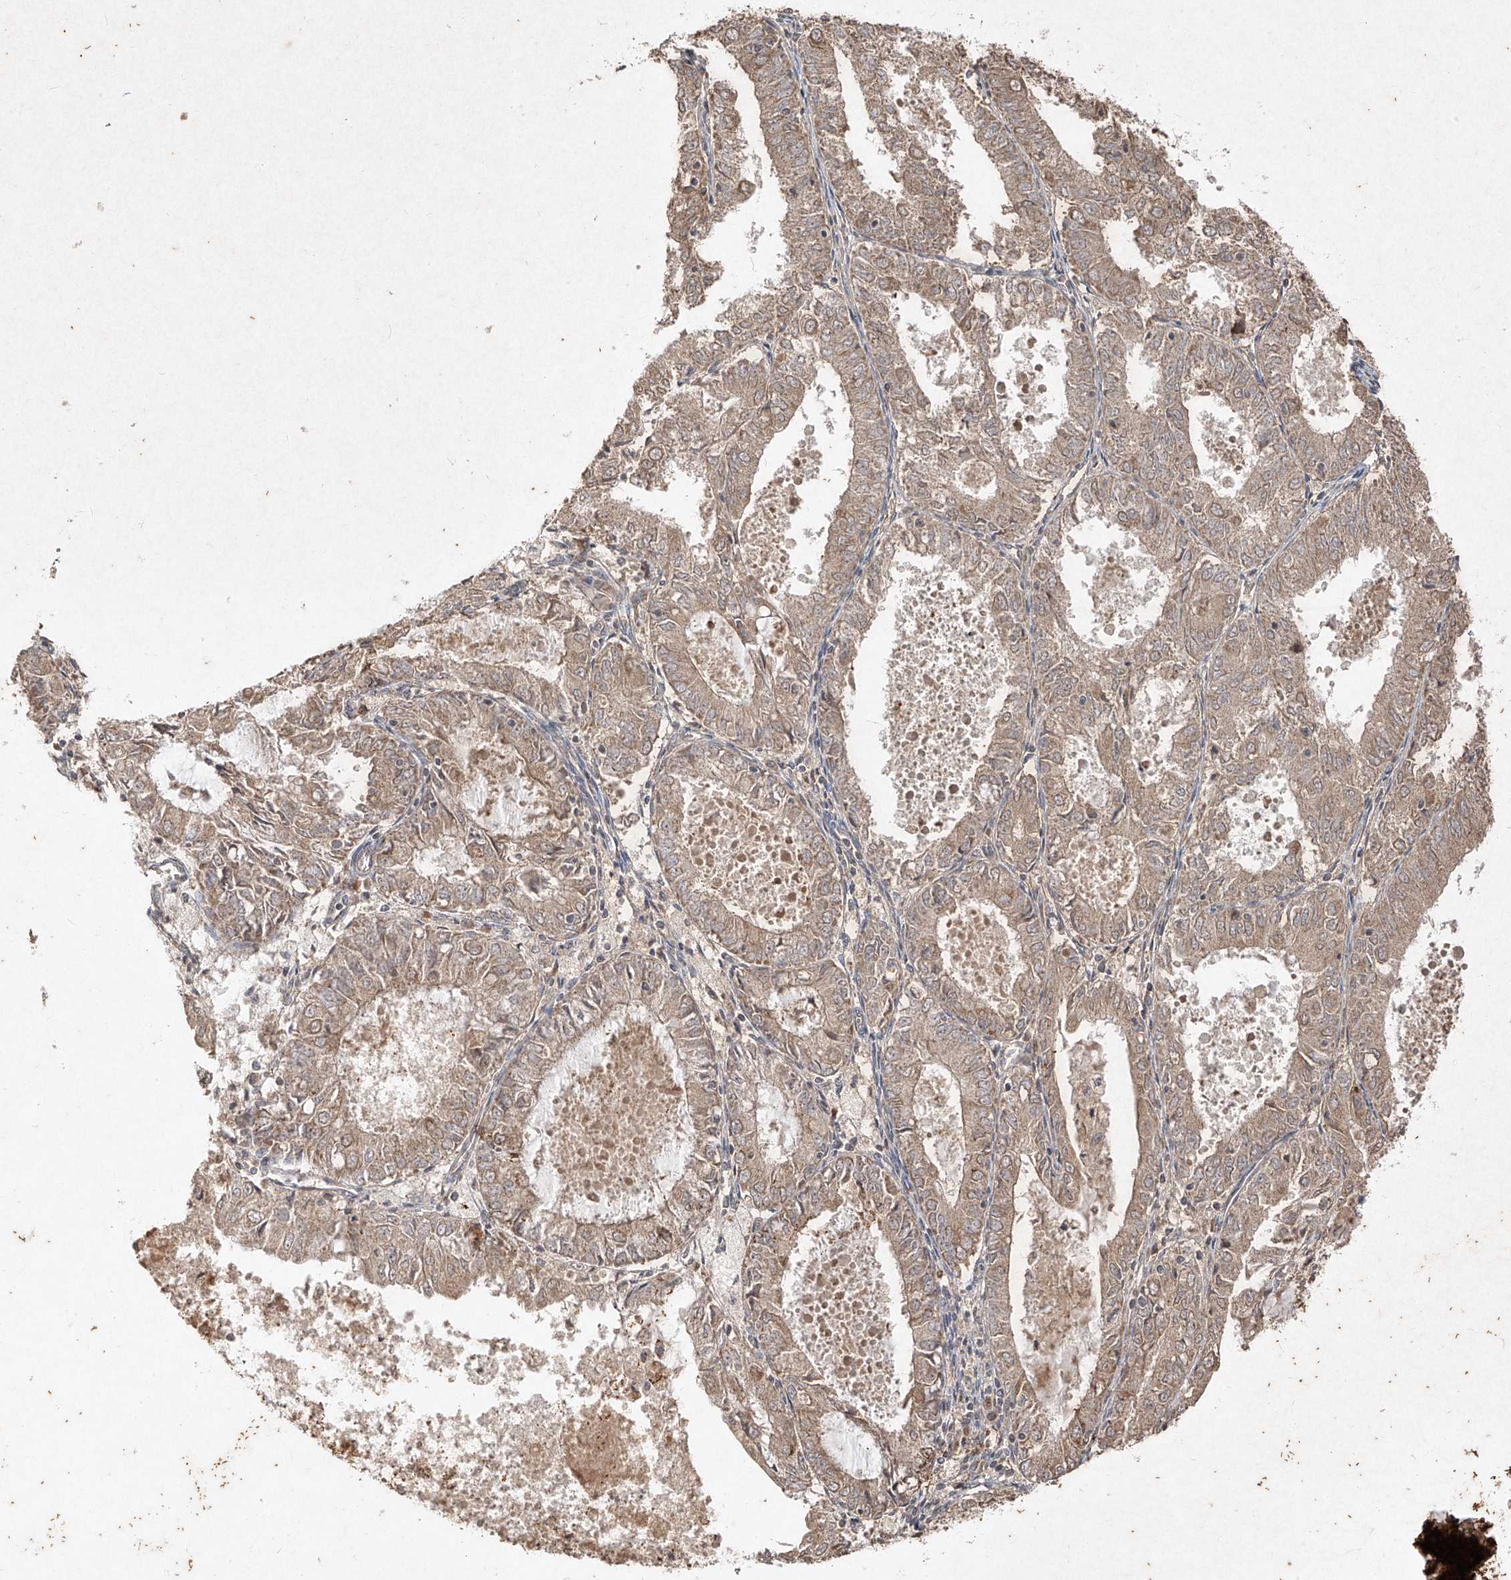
{"staining": {"intensity": "moderate", "quantity": ">75%", "location": "cytoplasmic/membranous"}, "tissue": "endometrial cancer", "cell_type": "Tumor cells", "image_type": "cancer", "snomed": [{"axis": "morphology", "description": "Adenocarcinoma, NOS"}, {"axis": "topography", "description": "Endometrium"}], "caption": "Human endometrial cancer stained for a protein (brown) reveals moderate cytoplasmic/membranous positive expression in about >75% of tumor cells.", "gene": "ABCD3", "patient": {"sex": "female", "age": 57}}